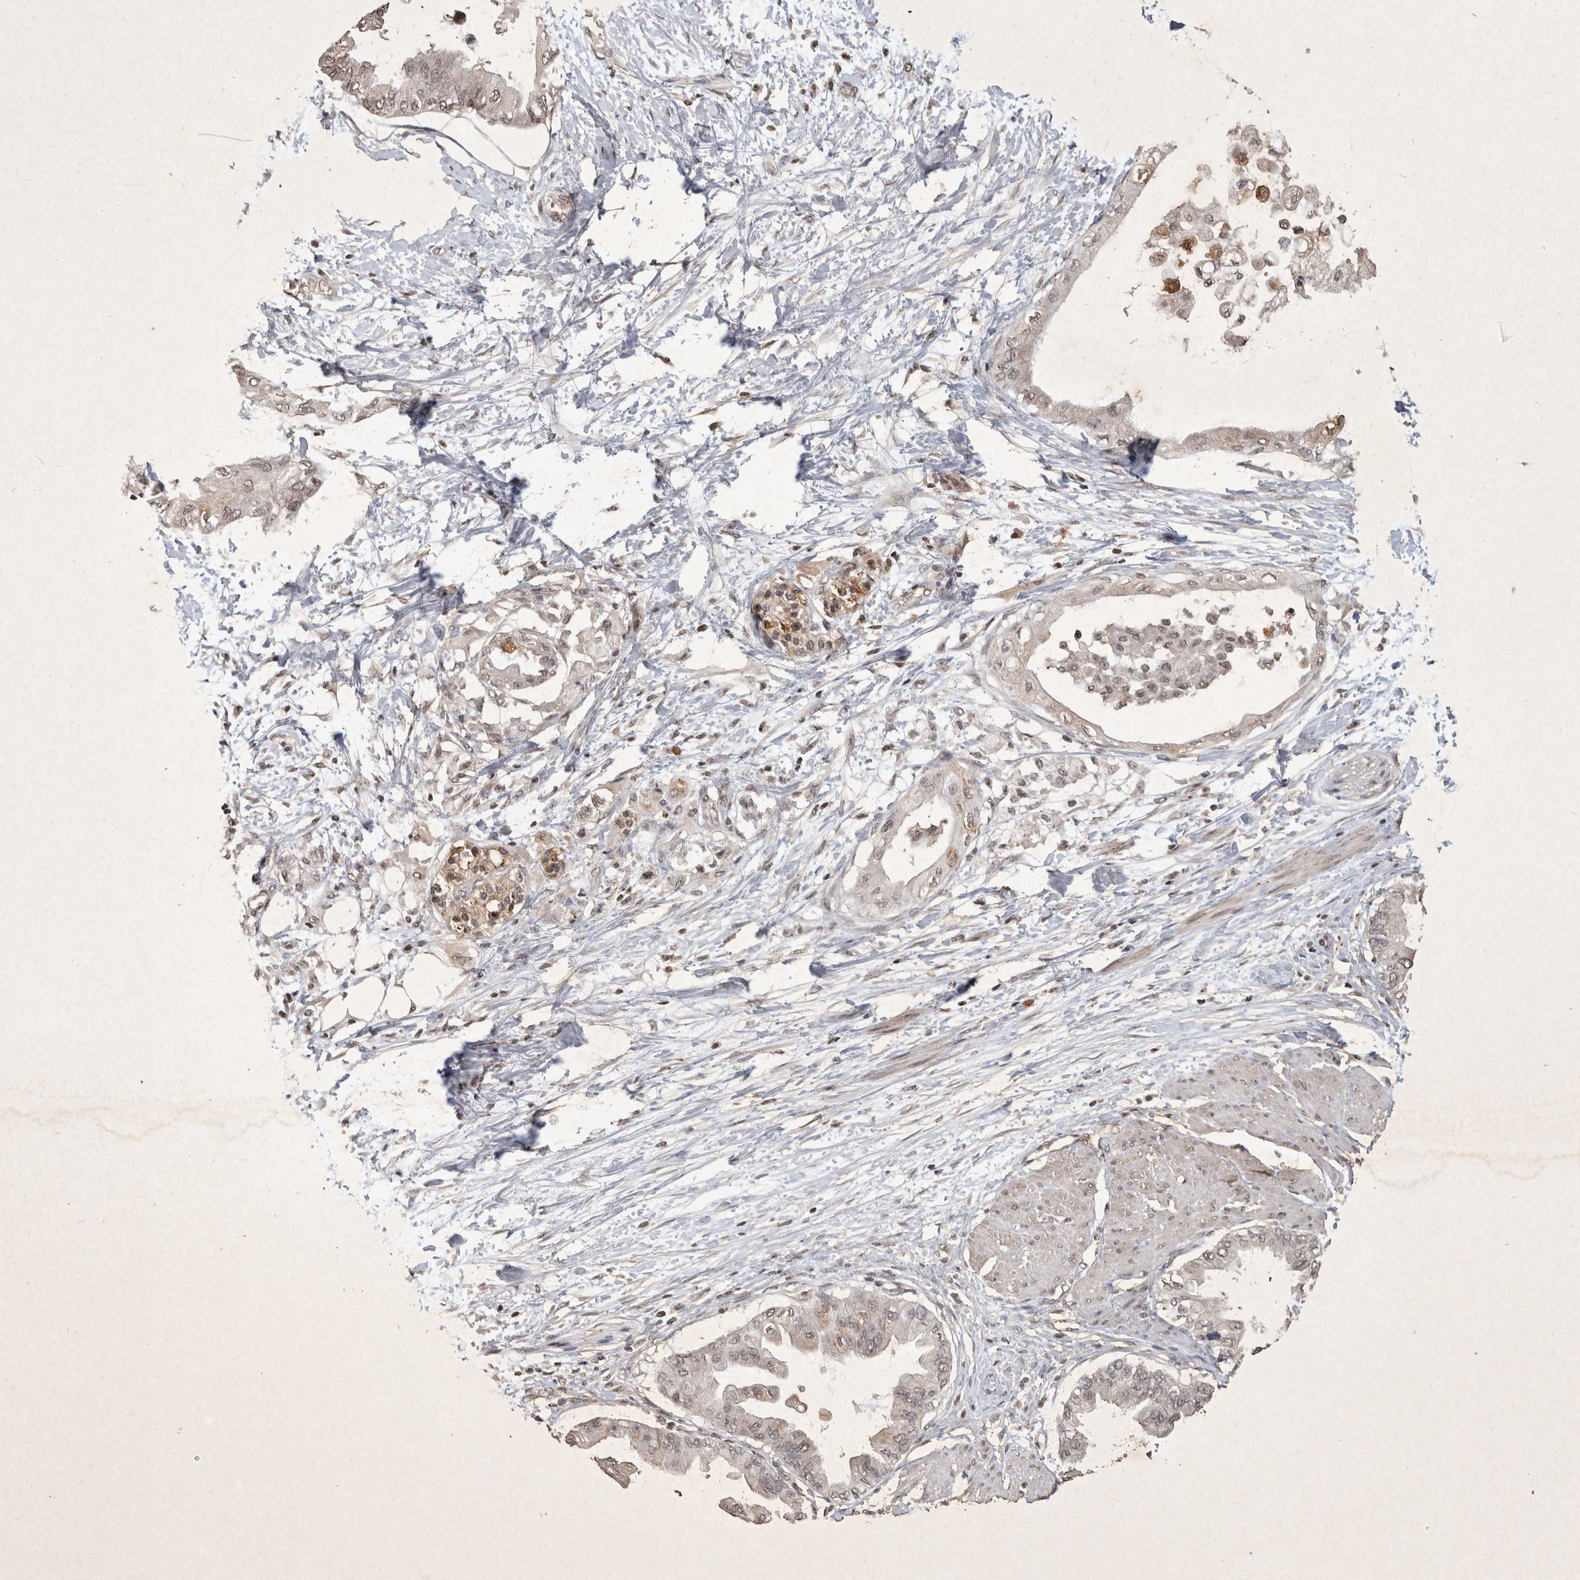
{"staining": {"intensity": "weak", "quantity": "<25%", "location": "nuclear"}, "tissue": "pancreatic cancer", "cell_type": "Tumor cells", "image_type": "cancer", "snomed": [{"axis": "morphology", "description": "Normal tissue, NOS"}, {"axis": "morphology", "description": "Adenocarcinoma, NOS"}, {"axis": "topography", "description": "Pancreas"}, {"axis": "topography", "description": "Duodenum"}], "caption": "Immunohistochemical staining of human pancreatic cancer exhibits no significant positivity in tumor cells.", "gene": "HRK", "patient": {"sex": "female", "age": 60}}